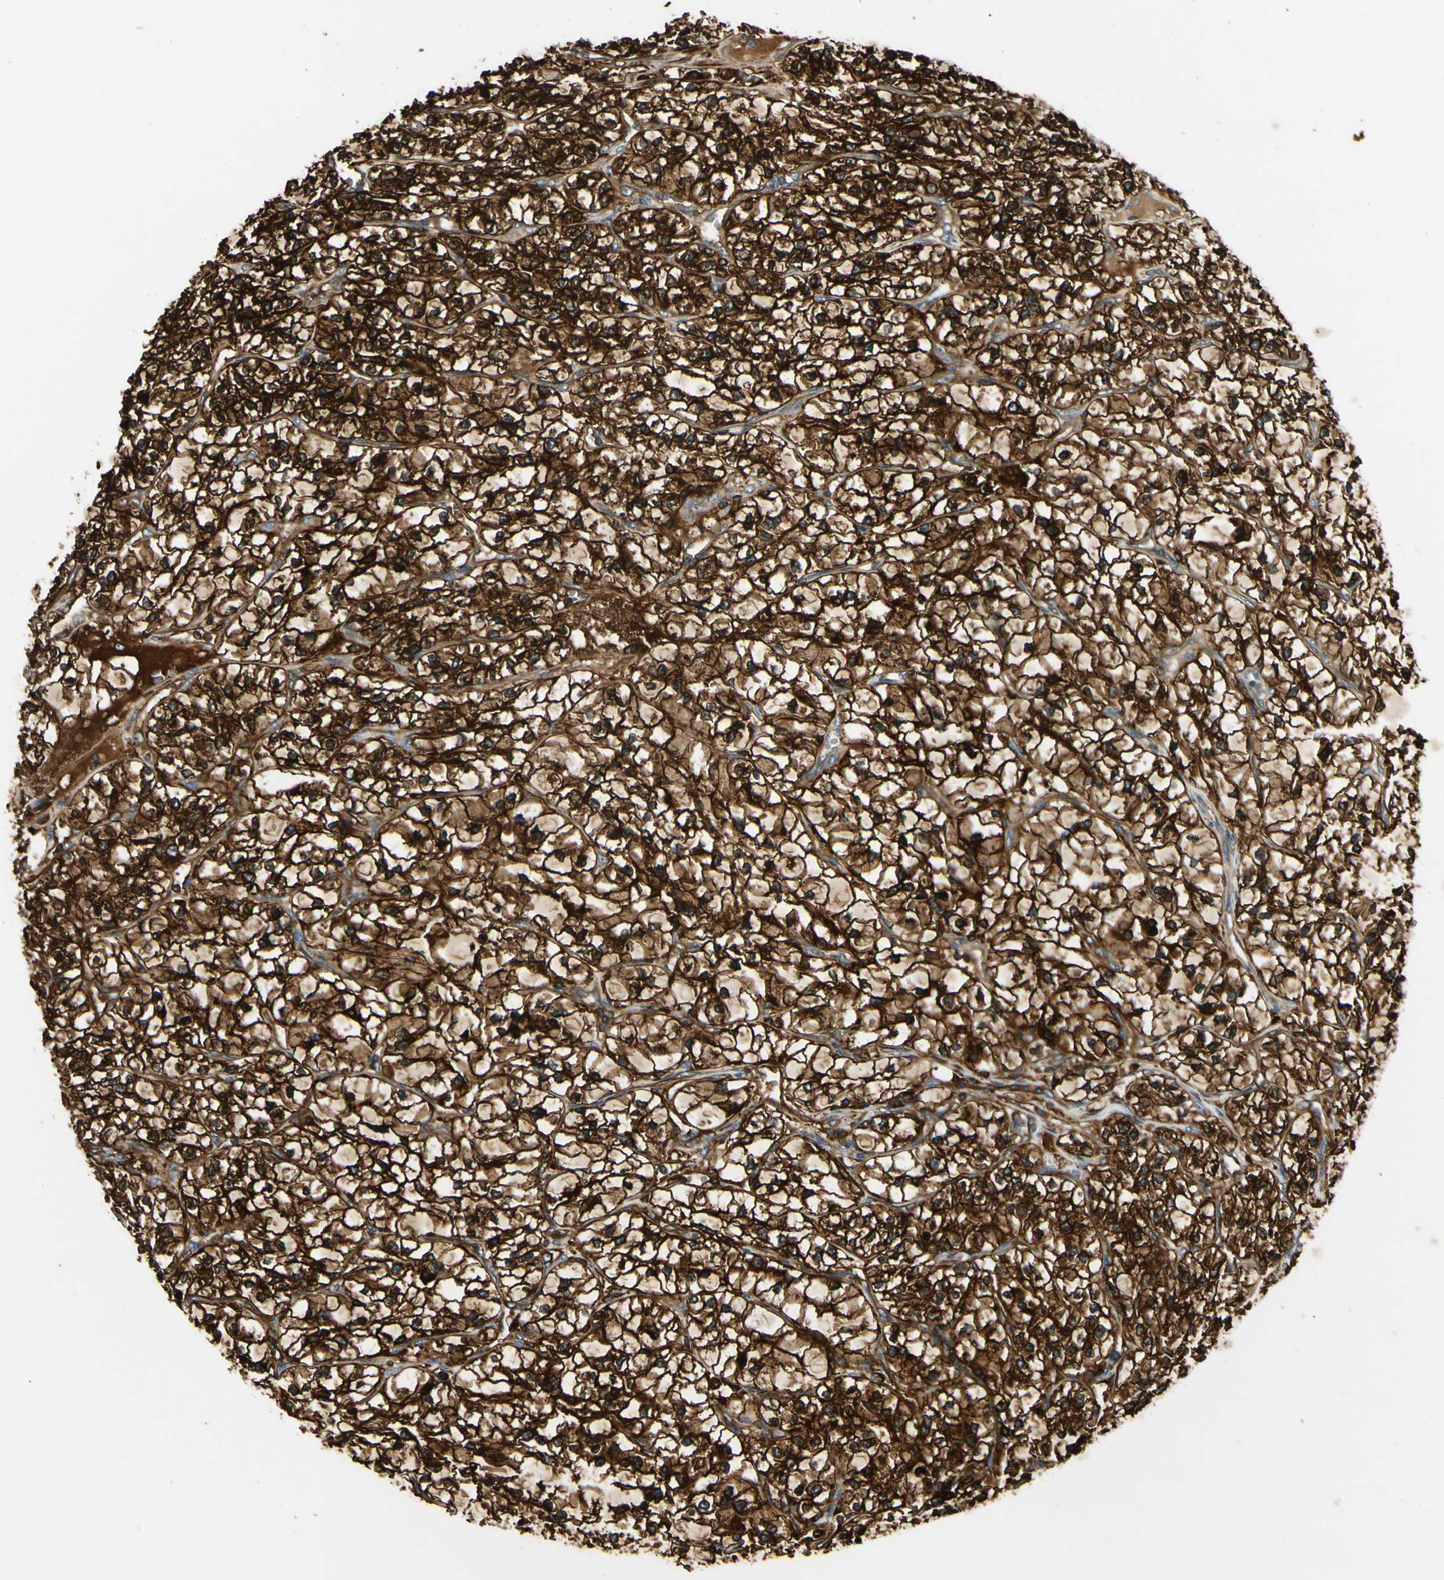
{"staining": {"intensity": "strong", "quantity": ">75%", "location": "cytoplasmic/membranous"}, "tissue": "renal cancer", "cell_type": "Tumor cells", "image_type": "cancer", "snomed": [{"axis": "morphology", "description": "Adenocarcinoma, NOS"}, {"axis": "topography", "description": "Kidney"}], "caption": "About >75% of tumor cells in adenocarcinoma (renal) exhibit strong cytoplasmic/membranous protein positivity as visualized by brown immunohistochemical staining.", "gene": "FTH1", "patient": {"sex": "female", "age": 57}}